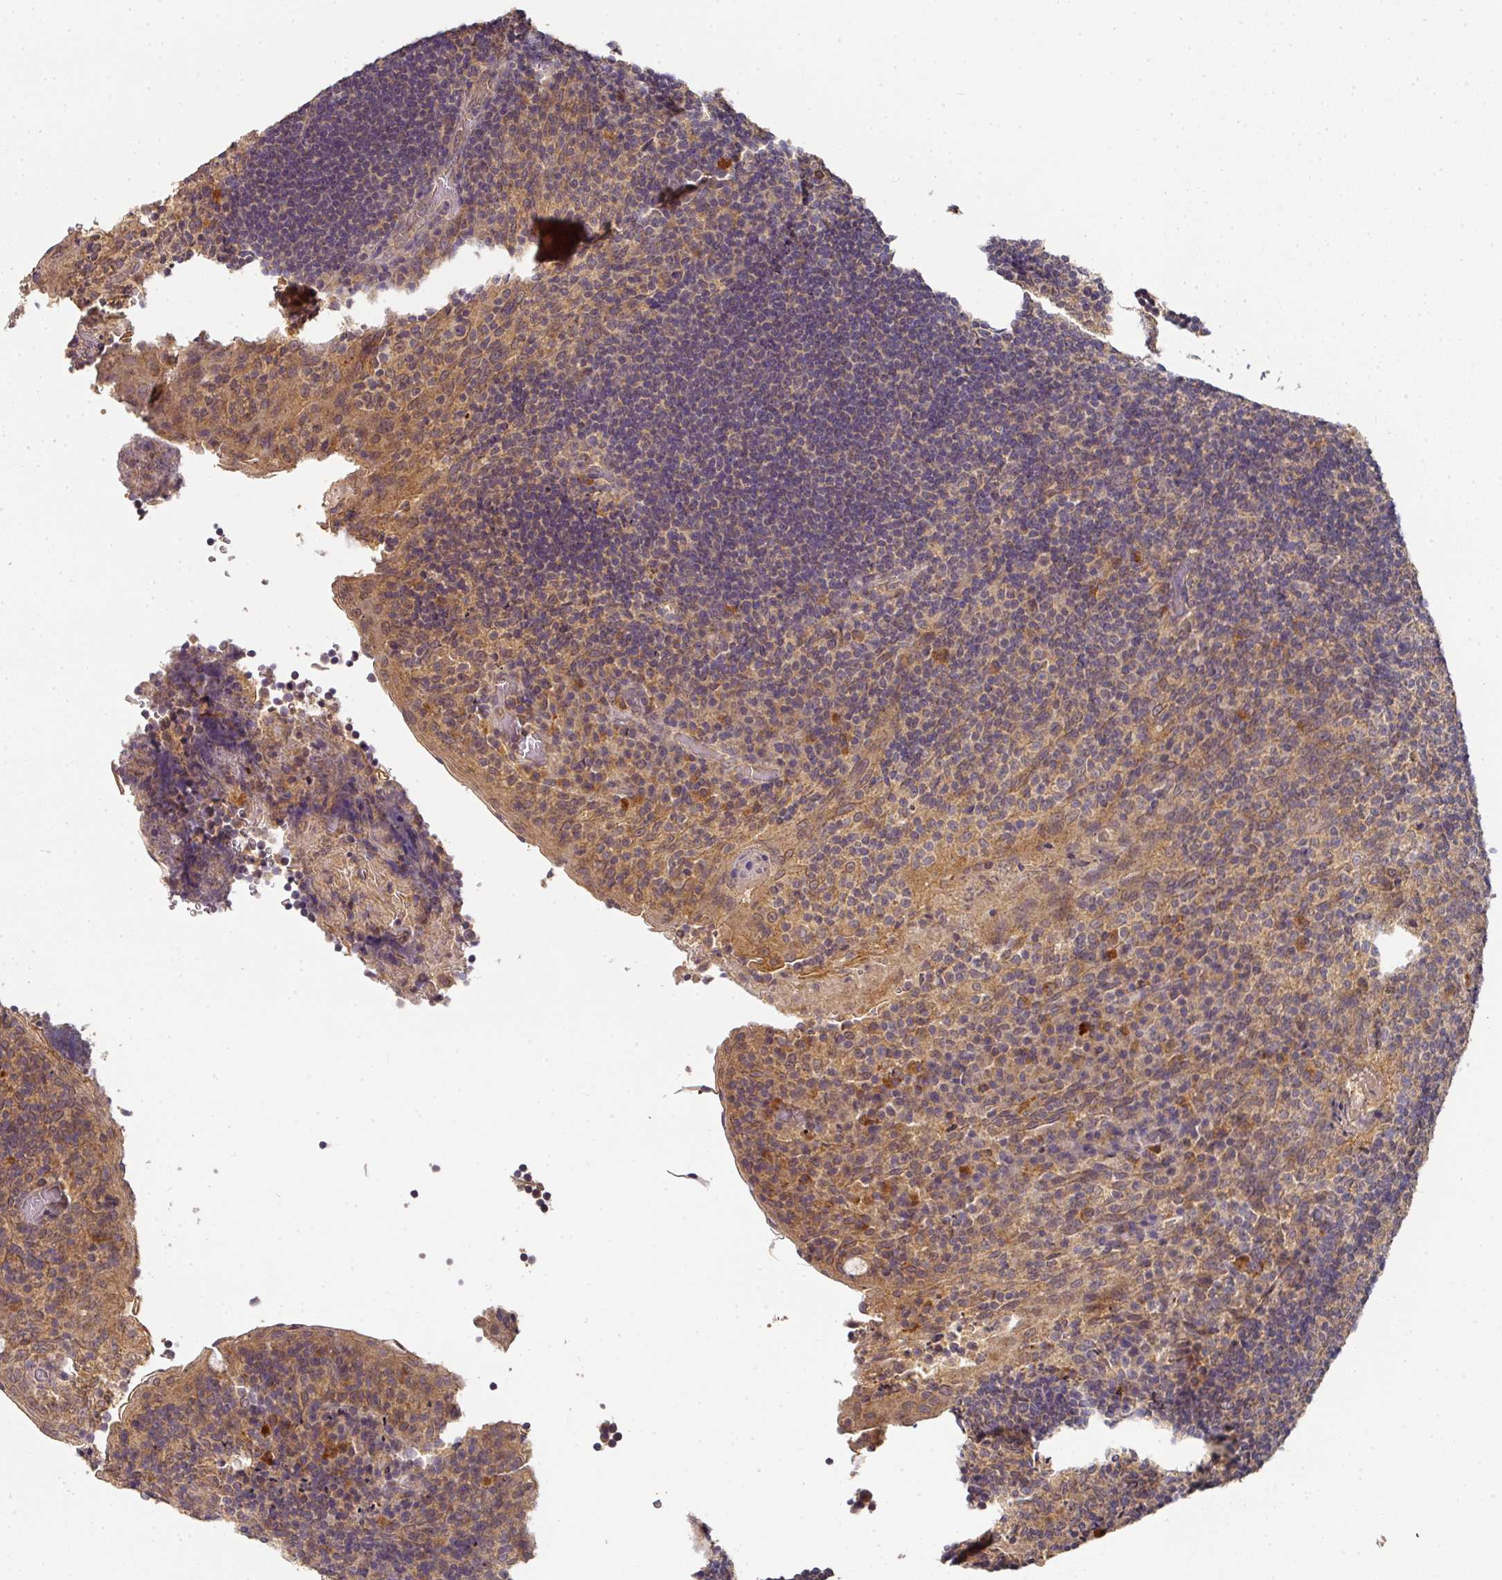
{"staining": {"intensity": "negative", "quantity": "none", "location": "none"}, "tissue": "tonsil", "cell_type": "Germinal center cells", "image_type": "normal", "snomed": [{"axis": "morphology", "description": "Normal tissue, NOS"}, {"axis": "topography", "description": "Tonsil"}], "caption": "This is a photomicrograph of immunohistochemistry staining of benign tonsil, which shows no staining in germinal center cells.", "gene": "EXTL3", "patient": {"sex": "male", "age": 17}}